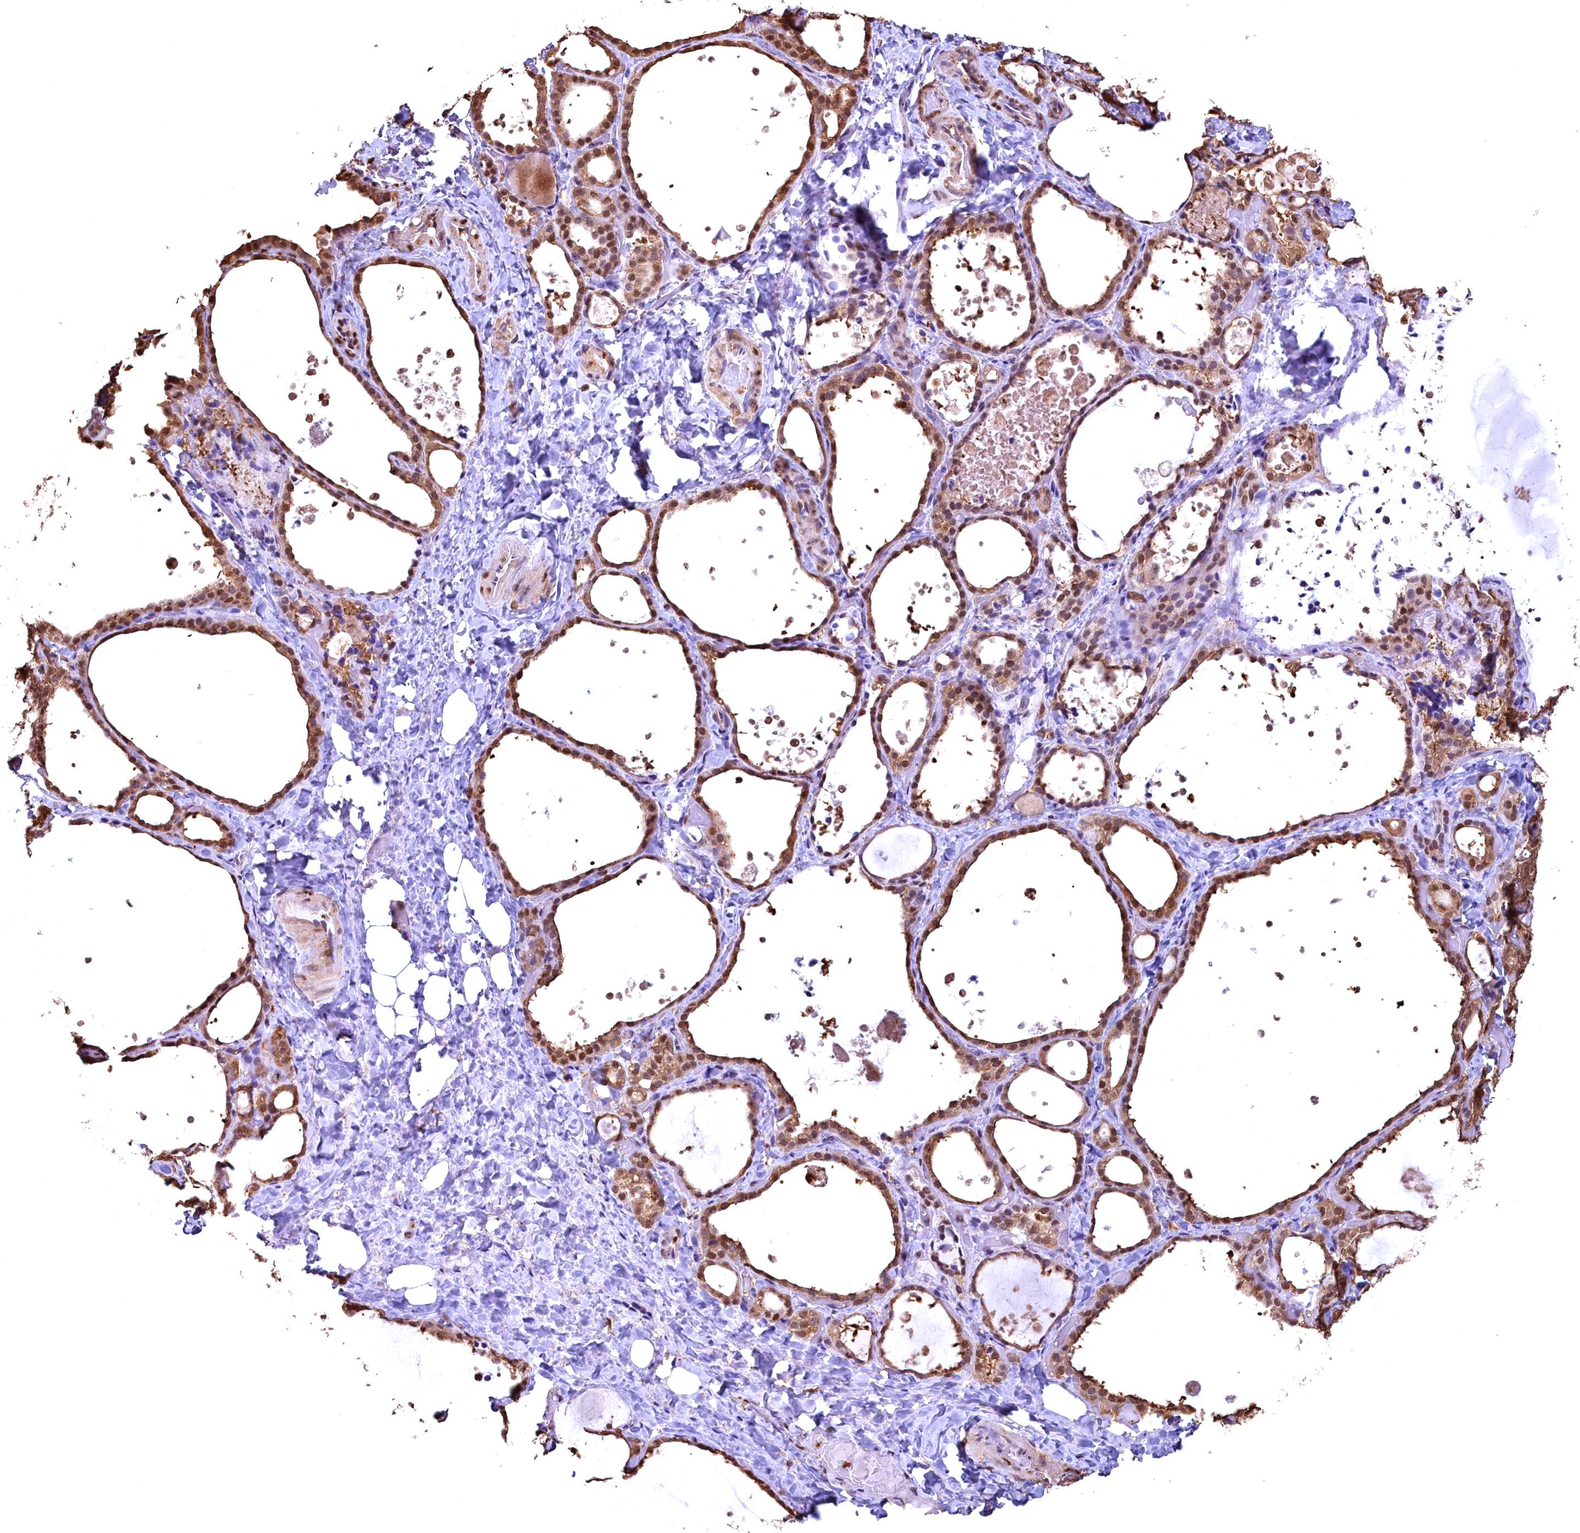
{"staining": {"intensity": "moderate", "quantity": ">75%", "location": "cytoplasmic/membranous,nuclear"}, "tissue": "thyroid gland", "cell_type": "Glandular cells", "image_type": "normal", "snomed": [{"axis": "morphology", "description": "Normal tissue, NOS"}, {"axis": "topography", "description": "Thyroid gland"}], "caption": "Thyroid gland stained with a brown dye displays moderate cytoplasmic/membranous,nuclear positive staining in approximately >75% of glandular cells.", "gene": "GAPDH", "patient": {"sex": "female", "age": 44}}